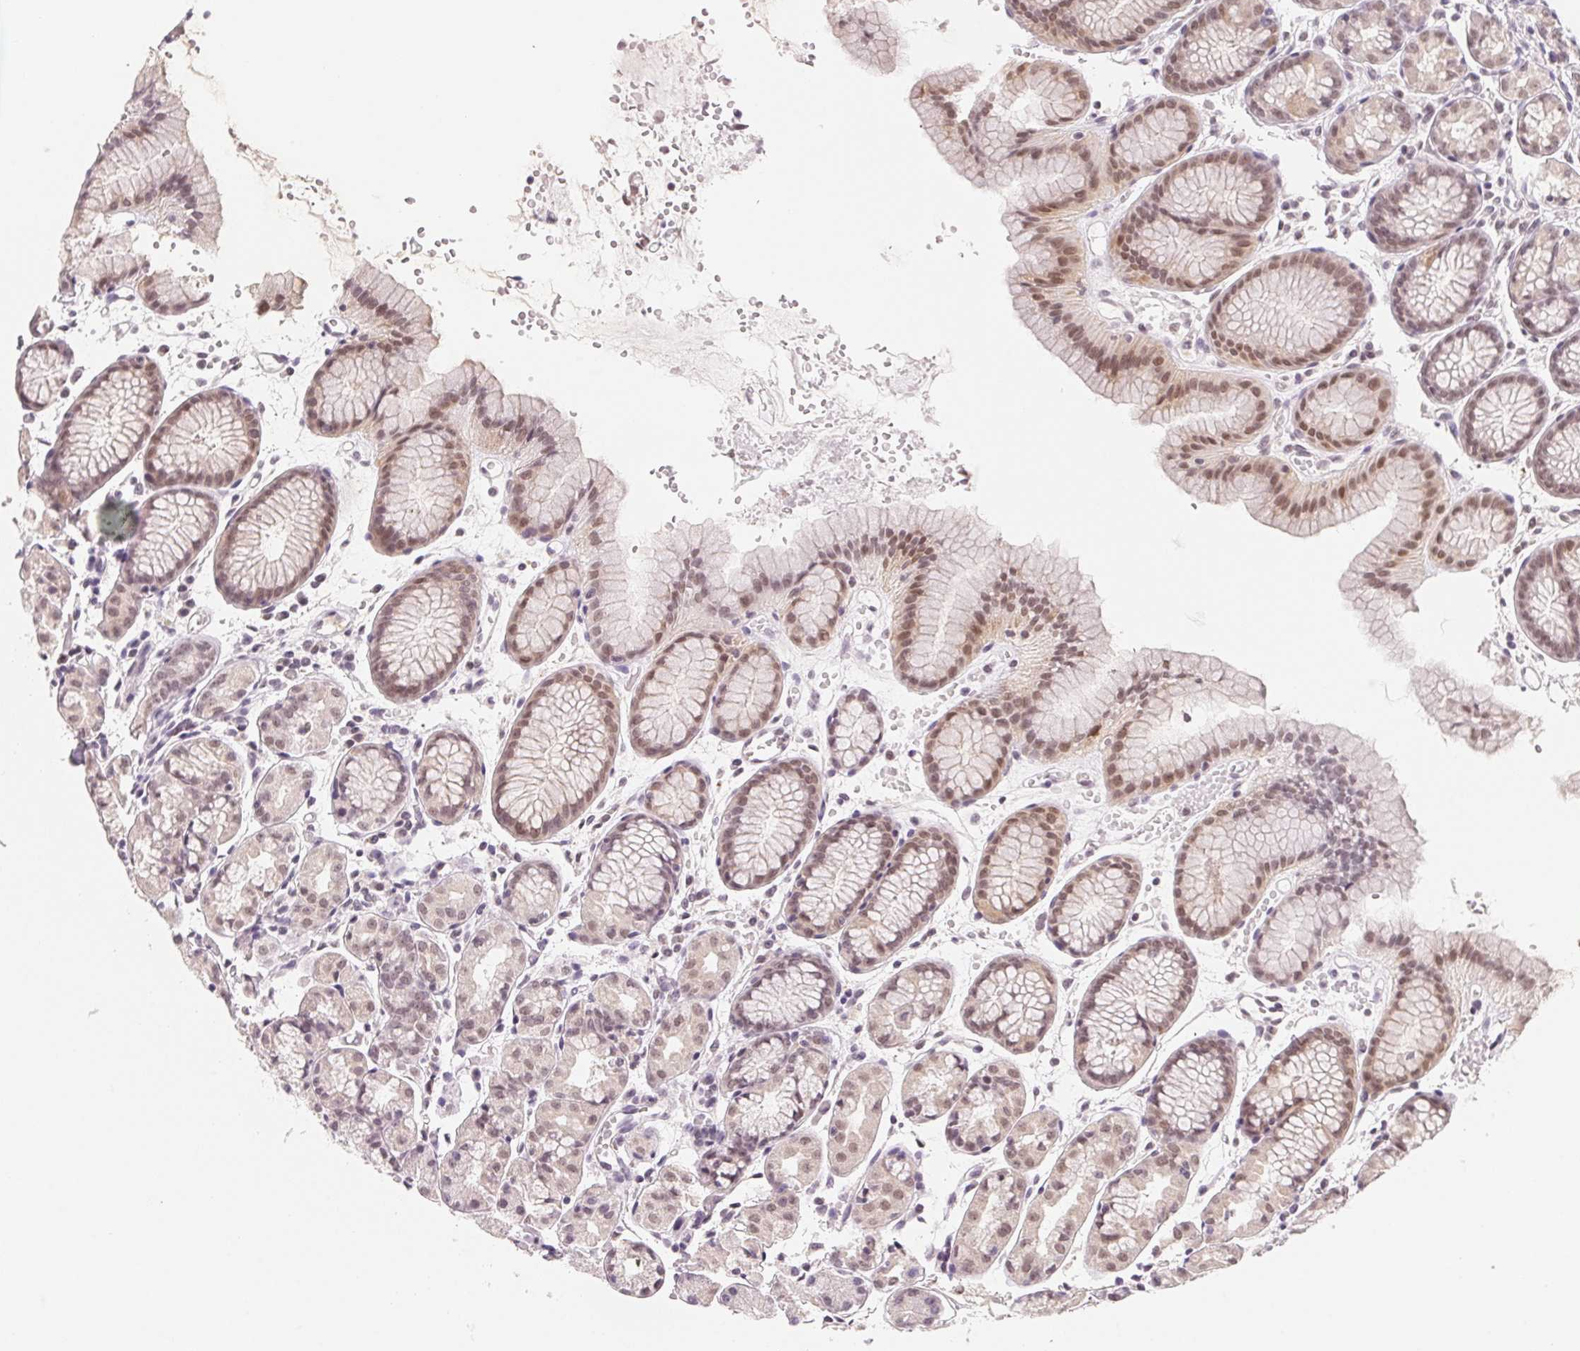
{"staining": {"intensity": "moderate", "quantity": "25%-75%", "location": "nuclear"}, "tissue": "stomach", "cell_type": "Glandular cells", "image_type": "normal", "snomed": [{"axis": "morphology", "description": "Normal tissue, NOS"}, {"axis": "topography", "description": "Stomach, upper"}], "caption": "This photomicrograph shows benign stomach stained with IHC to label a protein in brown. The nuclear of glandular cells show moderate positivity for the protein. Nuclei are counter-stained blue.", "gene": "NXF3", "patient": {"sex": "male", "age": 47}}